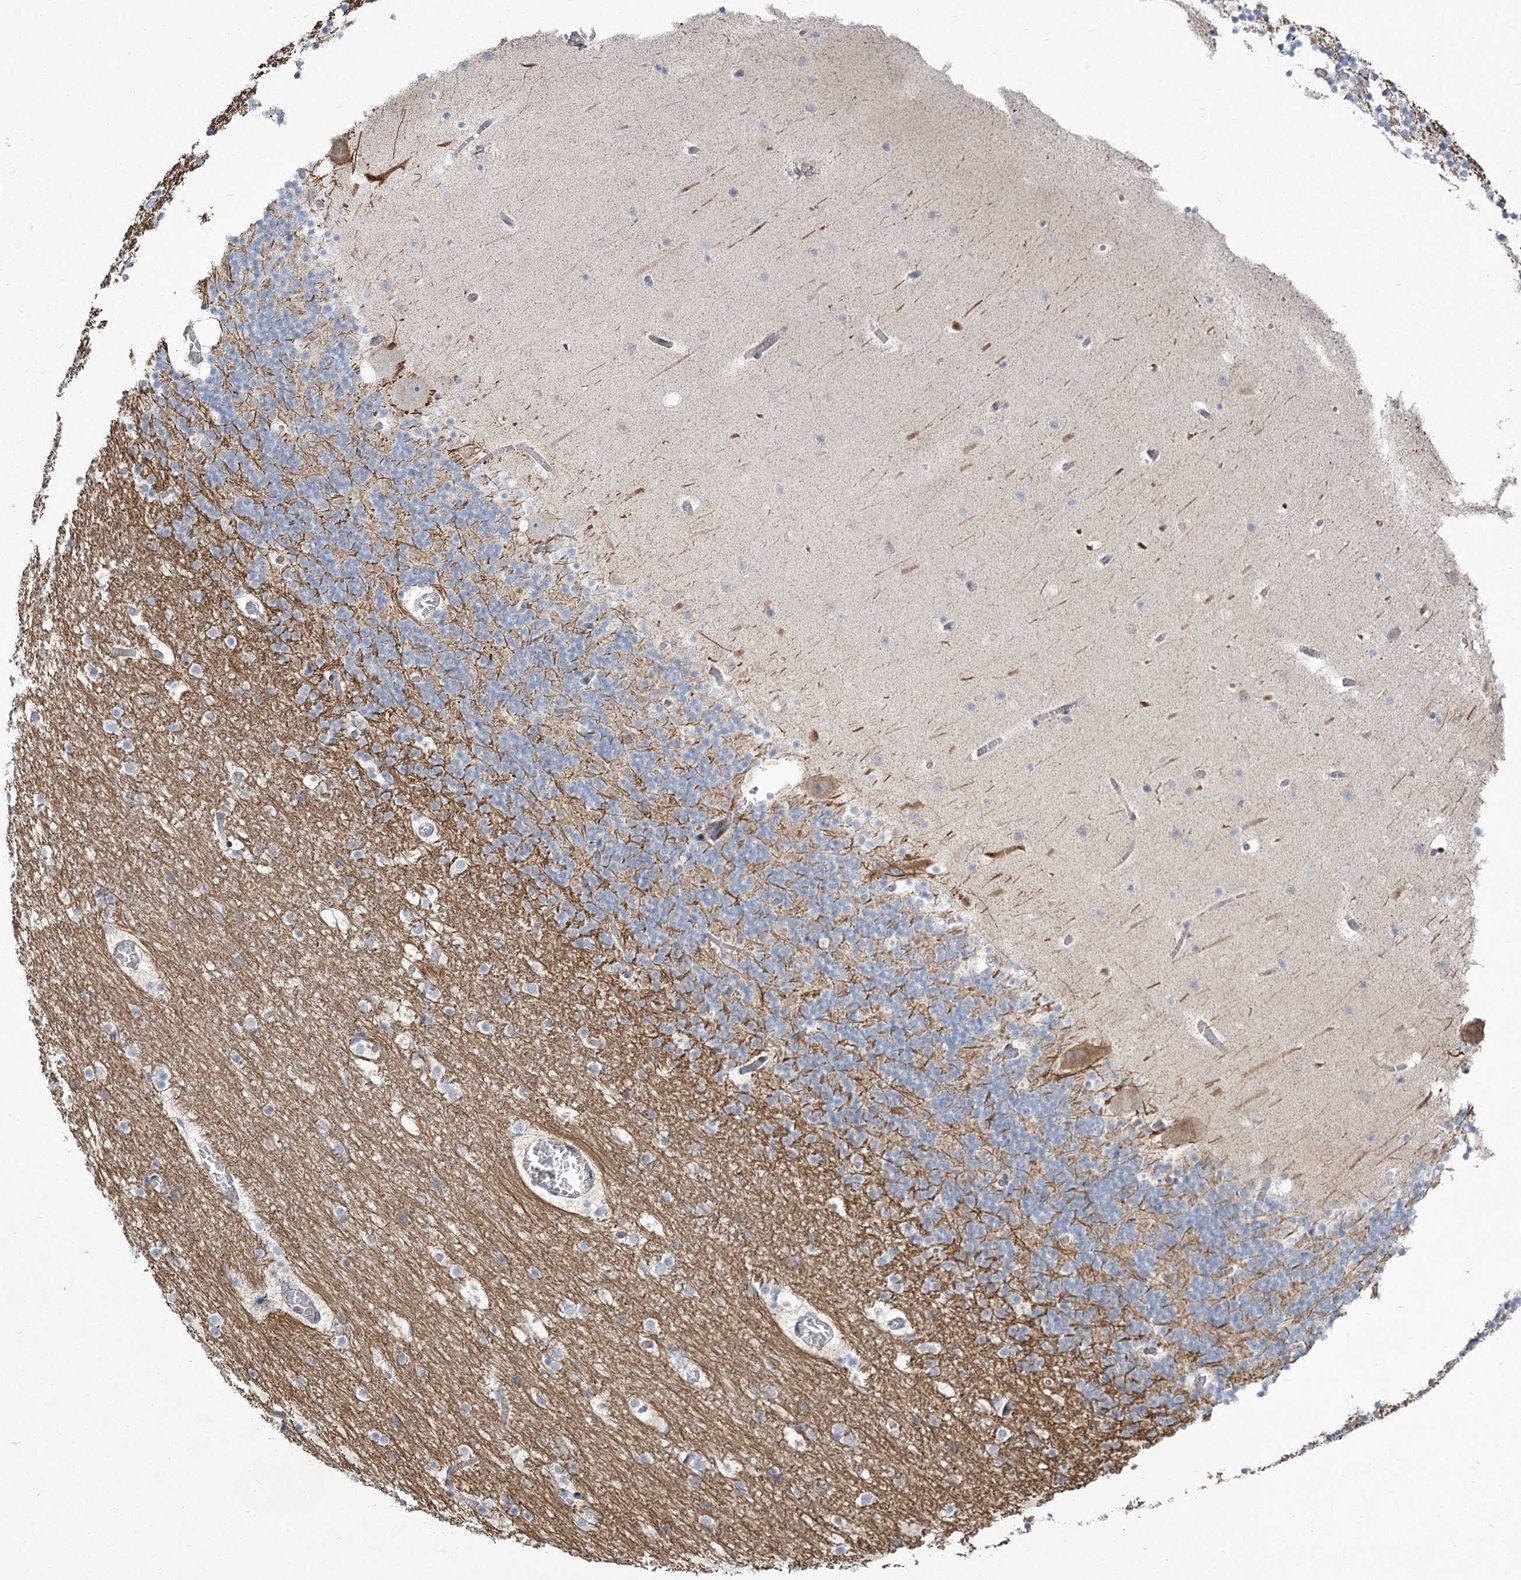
{"staining": {"intensity": "negative", "quantity": "none", "location": "none"}, "tissue": "cerebellum", "cell_type": "Cells in granular layer", "image_type": "normal", "snomed": [{"axis": "morphology", "description": "Normal tissue, NOS"}, {"axis": "topography", "description": "Cerebellum"}], "caption": "Cells in granular layer are negative for brown protein staining in benign cerebellum. (Stains: DAB IHC with hematoxylin counter stain, Microscopy: brightfield microscopy at high magnification).", "gene": "CEP164", "patient": {"sex": "male", "age": 57}}